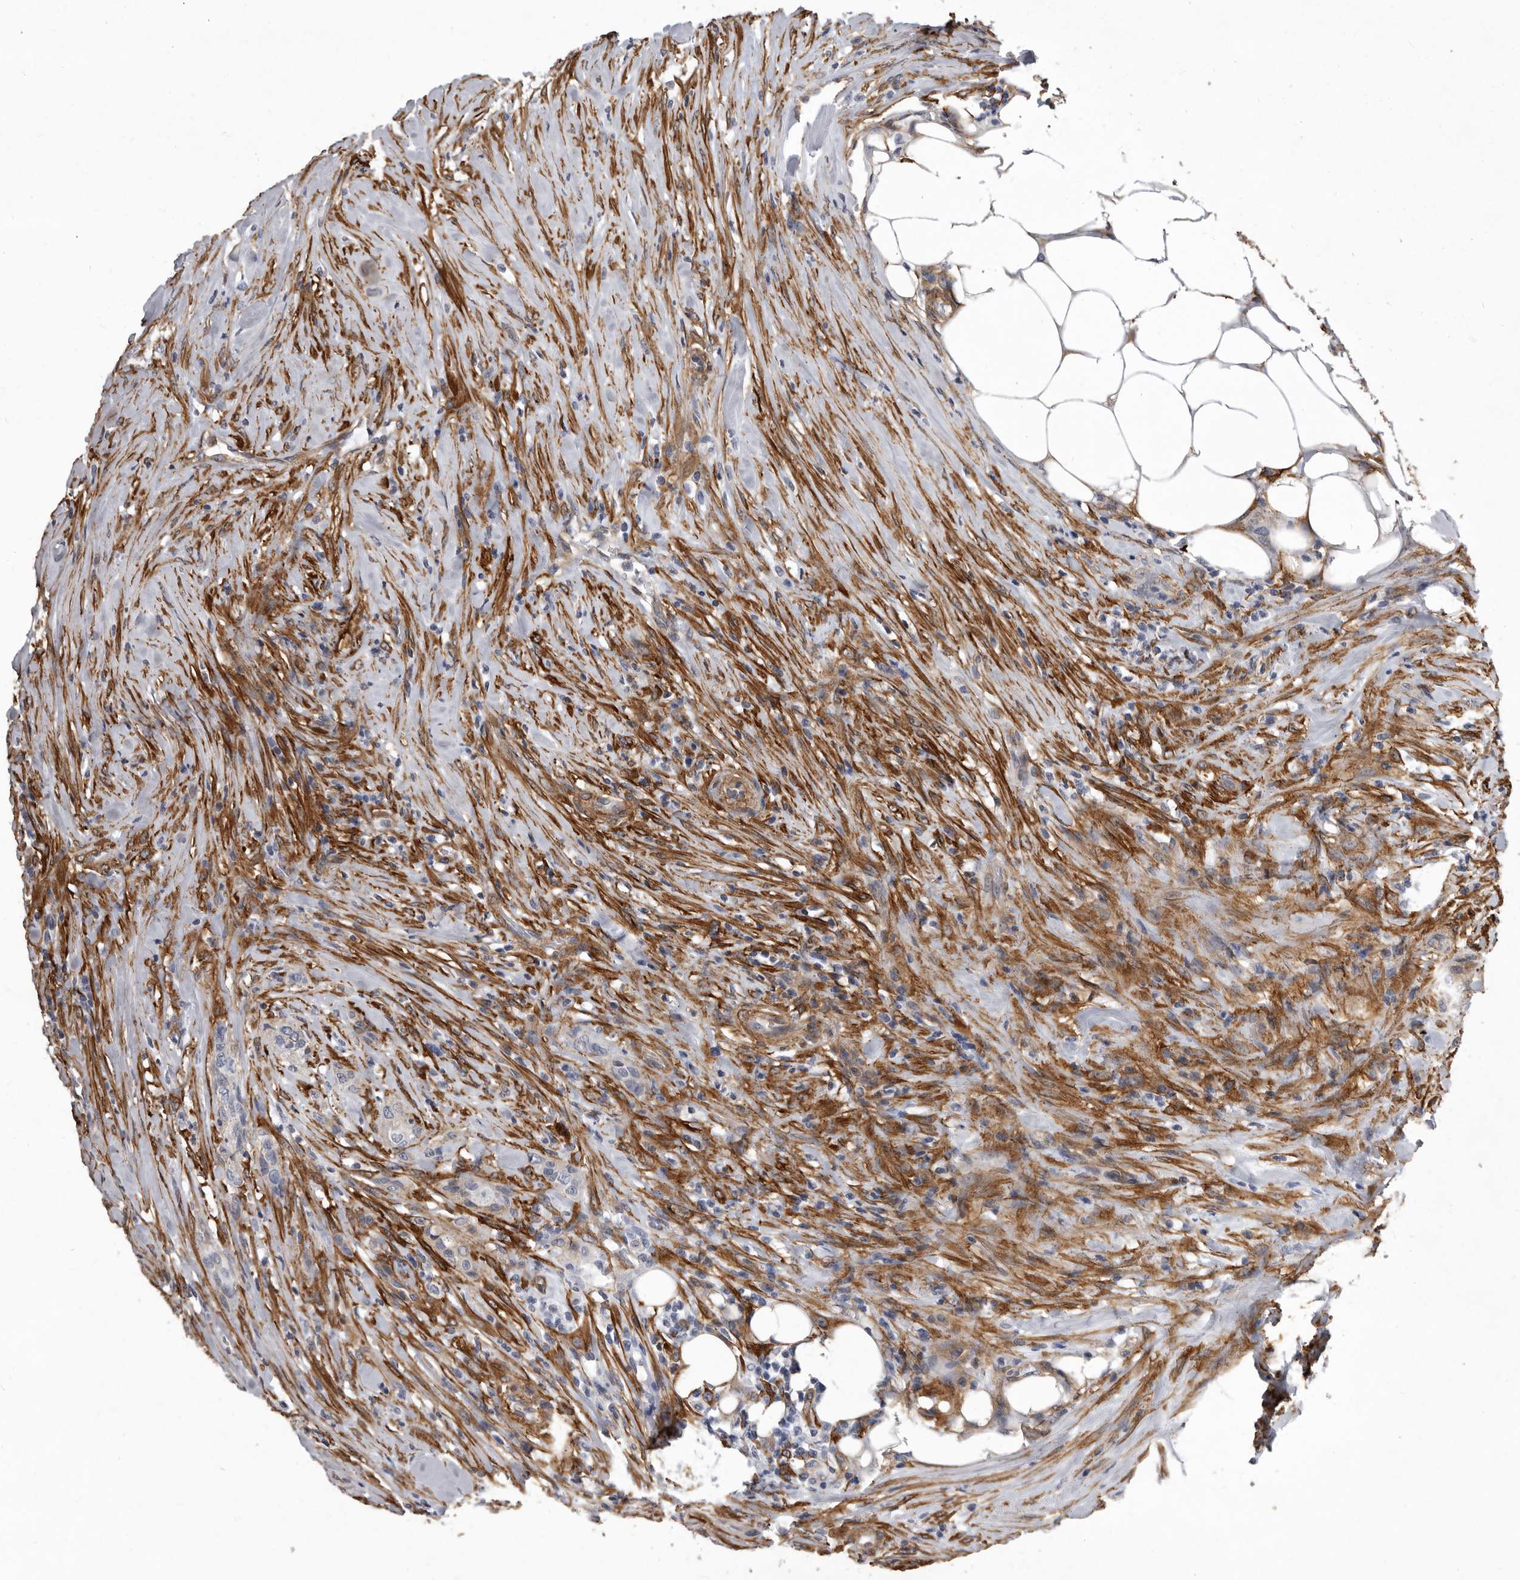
{"staining": {"intensity": "weak", "quantity": "<25%", "location": "cytoplasmic/membranous"}, "tissue": "urothelial cancer", "cell_type": "Tumor cells", "image_type": "cancer", "snomed": [{"axis": "morphology", "description": "Urothelial carcinoma, High grade"}, {"axis": "topography", "description": "Urinary bladder"}], "caption": "The histopathology image shows no significant positivity in tumor cells of urothelial carcinoma (high-grade).", "gene": "ENAH", "patient": {"sex": "male", "age": 35}}